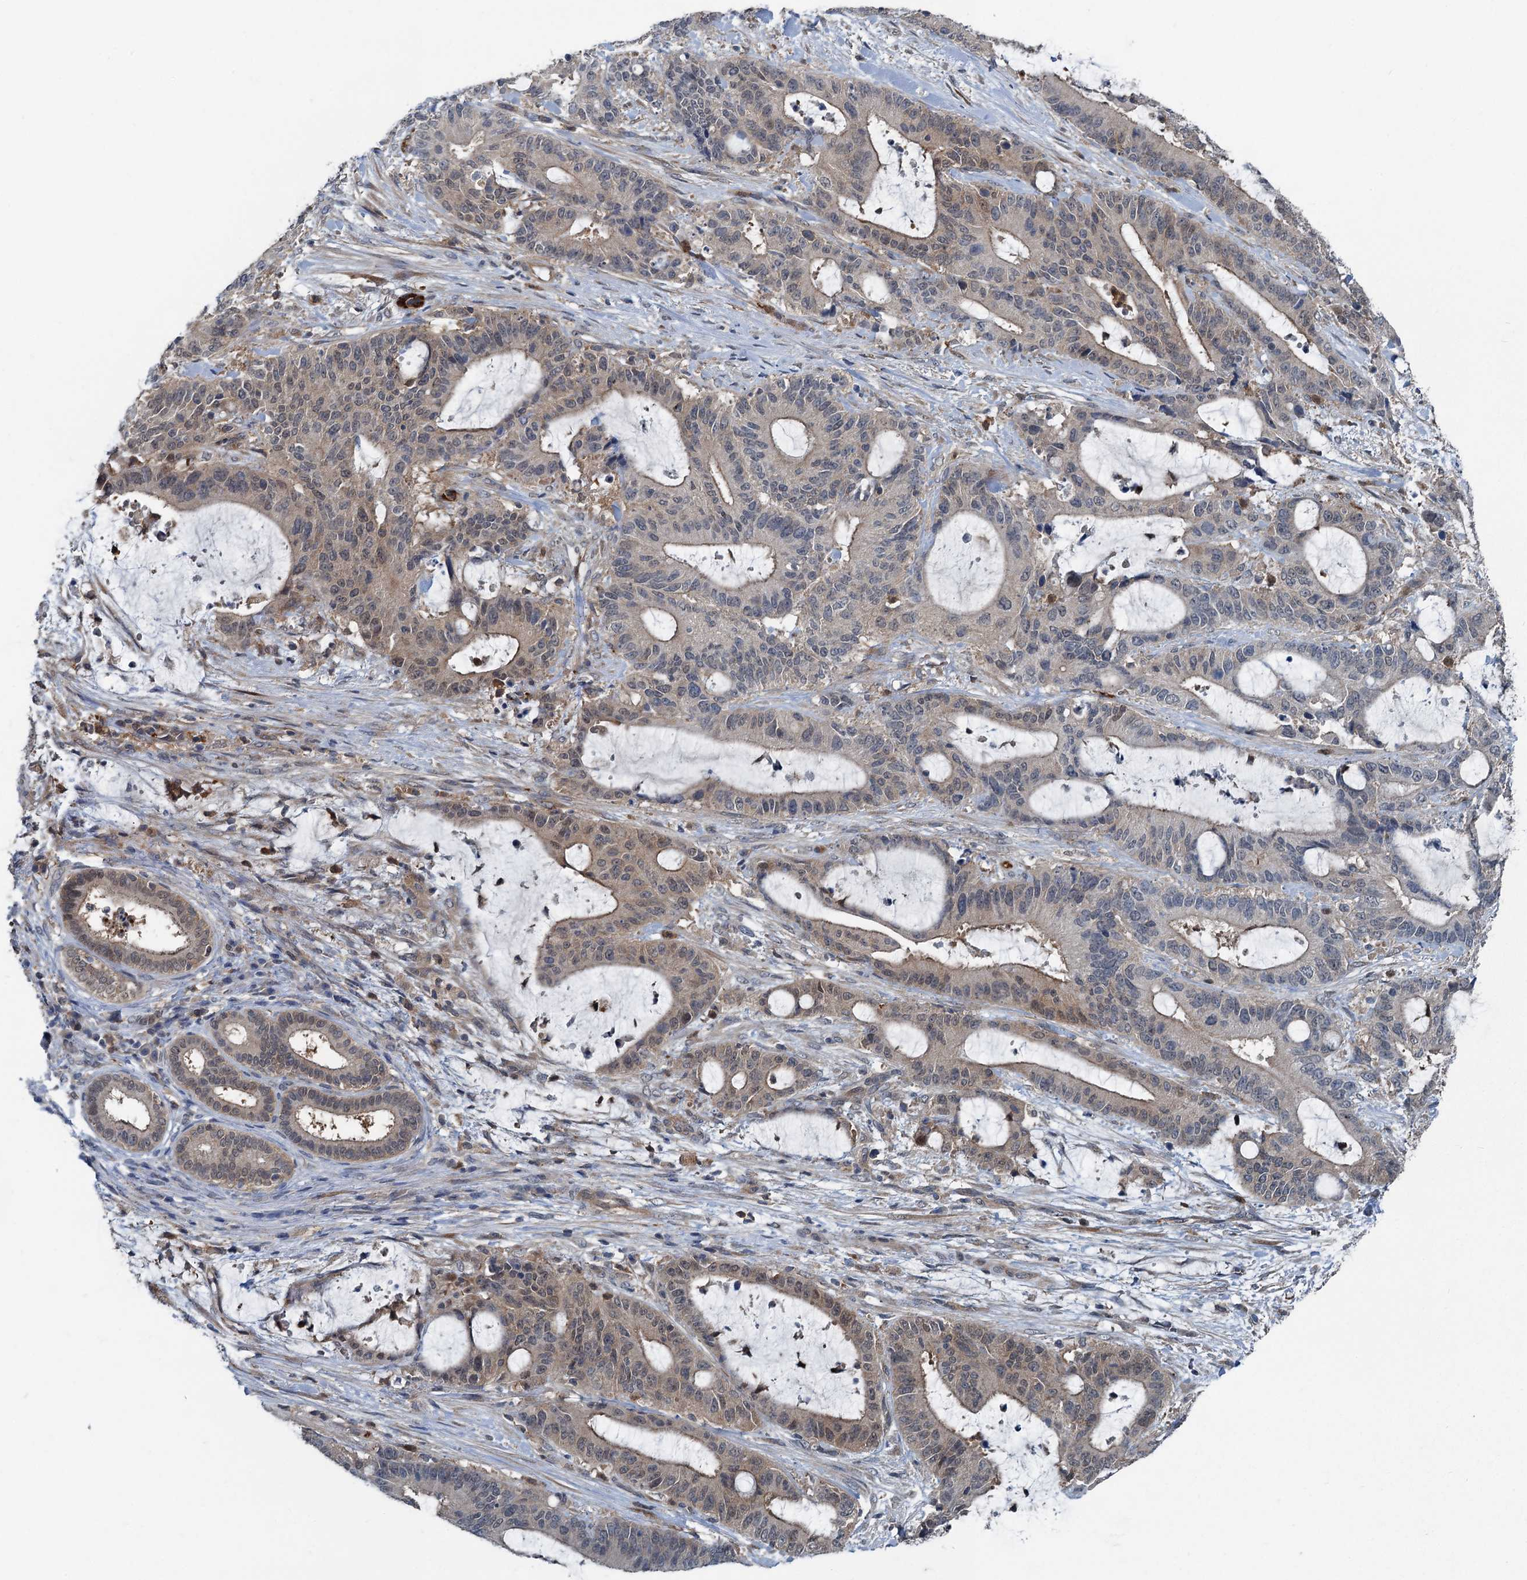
{"staining": {"intensity": "weak", "quantity": "25%-75%", "location": "cytoplasmic/membranous,nuclear"}, "tissue": "liver cancer", "cell_type": "Tumor cells", "image_type": "cancer", "snomed": [{"axis": "morphology", "description": "Normal tissue, NOS"}, {"axis": "morphology", "description": "Cholangiocarcinoma"}, {"axis": "topography", "description": "Liver"}, {"axis": "topography", "description": "Peripheral nerve tissue"}], "caption": "This is an image of IHC staining of liver cholangiocarcinoma, which shows weak expression in the cytoplasmic/membranous and nuclear of tumor cells.", "gene": "GCLM", "patient": {"sex": "female", "age": 73}}